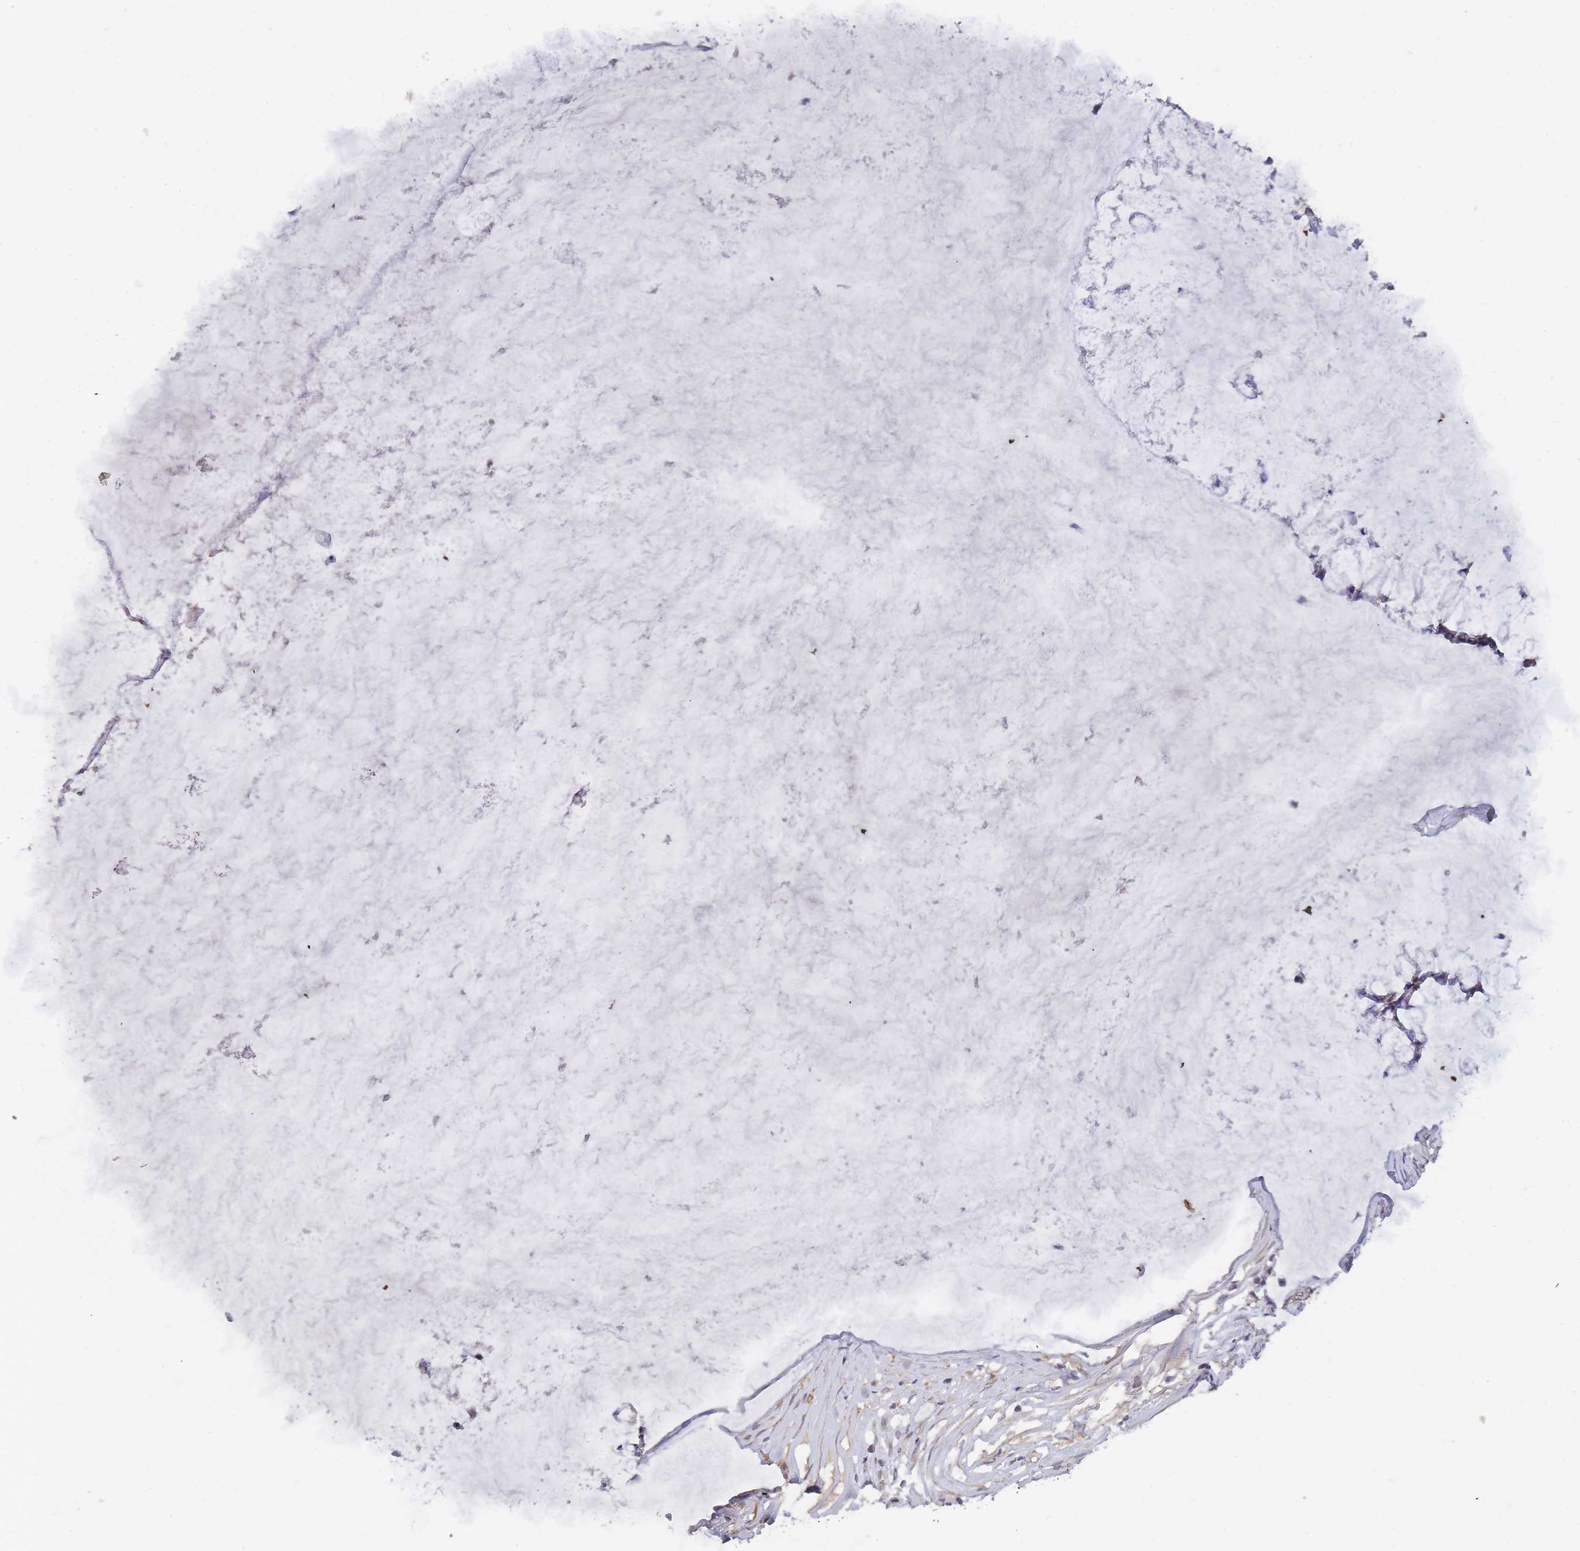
{"staining": {"intensity": "negative", "quantity": "none", "location": "none"}, "tissue": "ovarian cancer", "cell_type": "Tumor cells", "image_type": "cancer", "snomed": [{"axis": "morphology", "description": "Cystadenocarcinoma, mucinous, NOS"}, {"axis": "topography", "description": "Ovary"}], "caption": "High magnification brightfield microscopy of mucinous cystadenocarcinoma (ovarian) stained with DAB (brown) and counterstained with hematoxylin (blue): tumor cells show no significant staining.", "gene": "SLC35F5", "patient": {"sex": "female", "age": 42}}